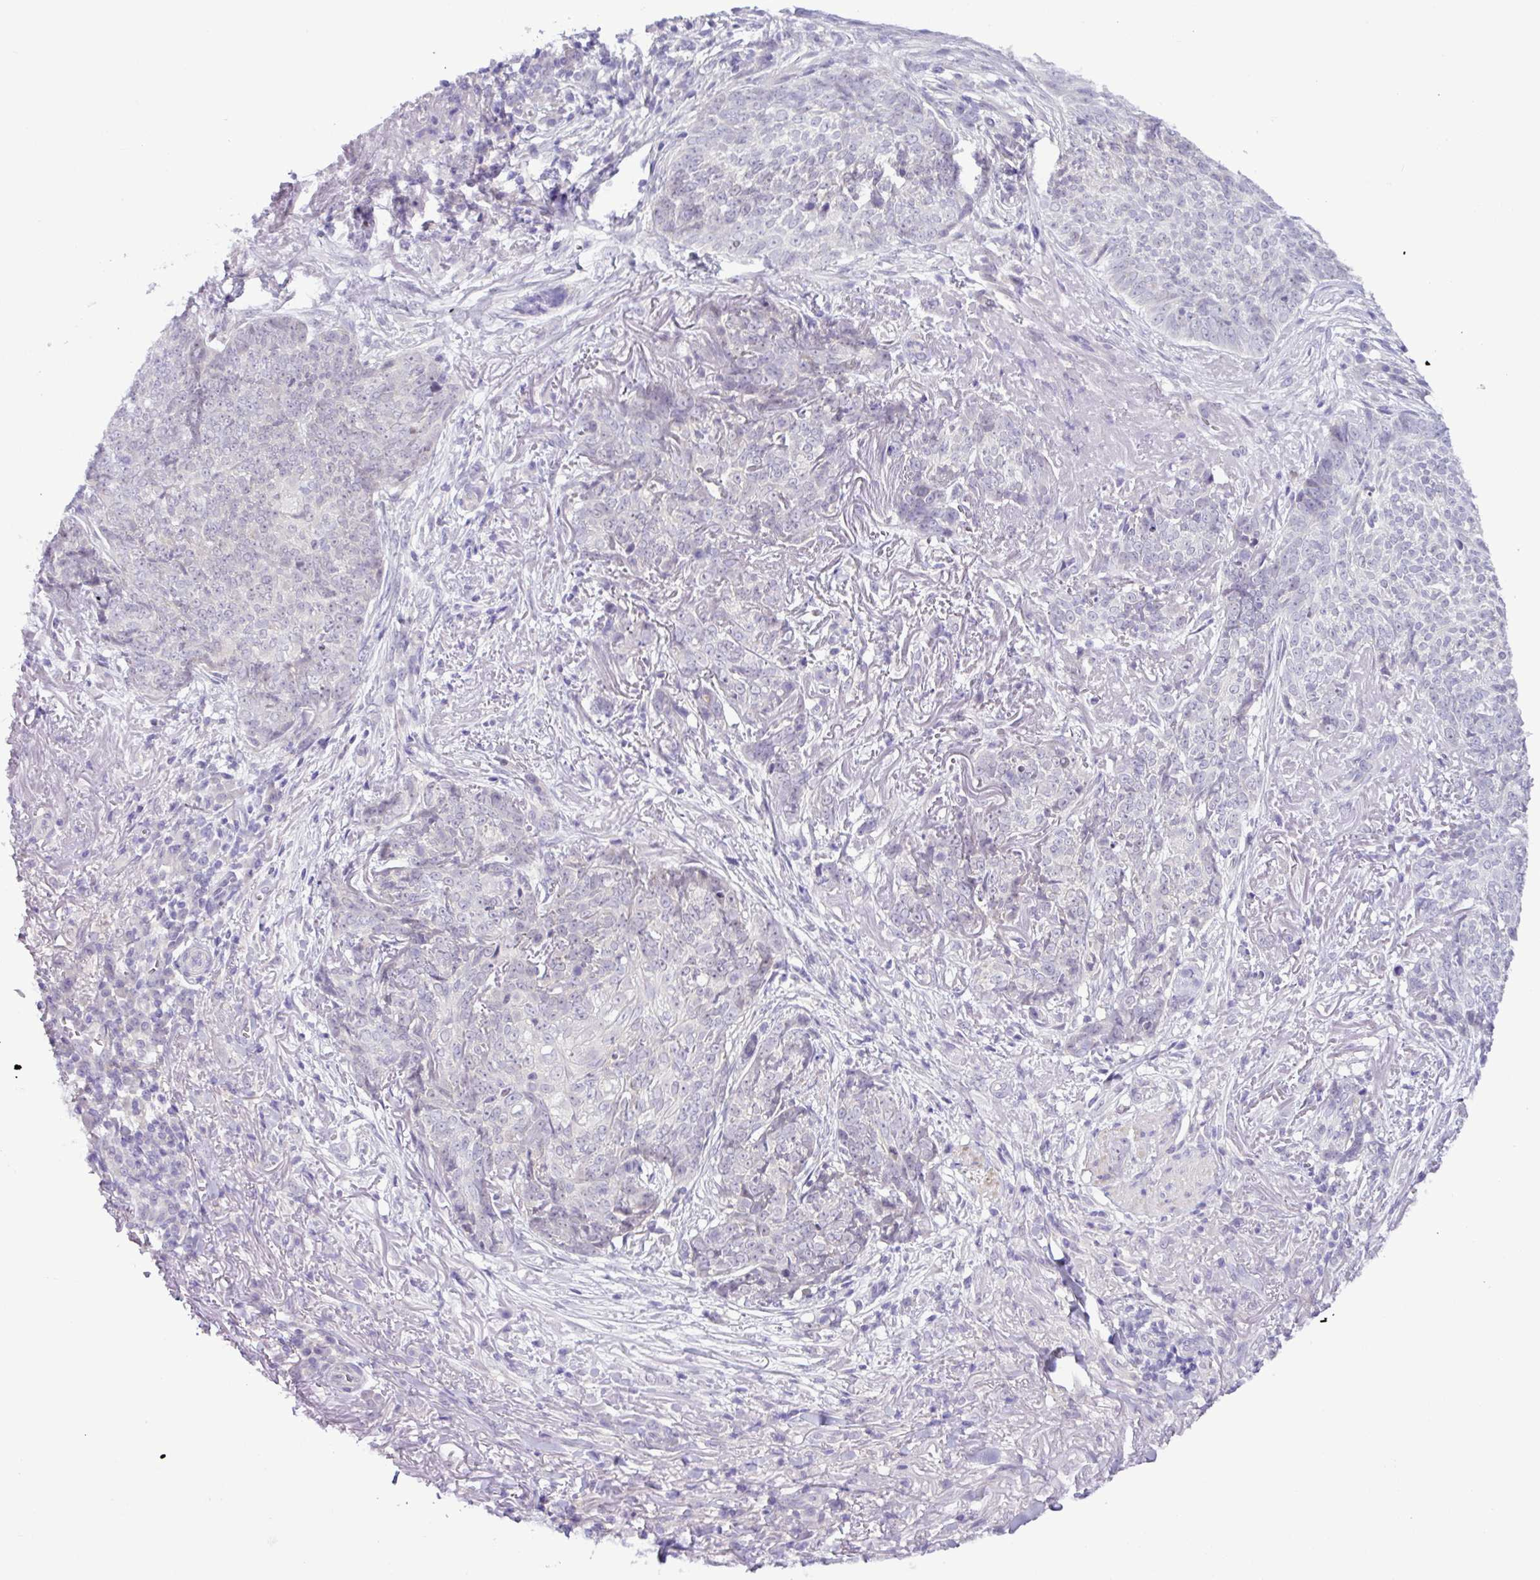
{"staining": {"intensity": "negative", "quantity": "none", "location": "none"}, "tissue": "skin cancer", "cell_type": "Tumor cells", "image_type": "cancer", "snomed": [{"axis": "morphology", "description": "Basal cell carcinoma"}, {"axis": "topography", "description": "Skin"}, {"axis": "topography", "description": "Skin of face"}], "caption": "Image shows no significant protein positivity in tumor cells of skin cancer (basal cell carcinoma).", "gene": "TONSL", "patient": {"sex": "female", "age": 95}}